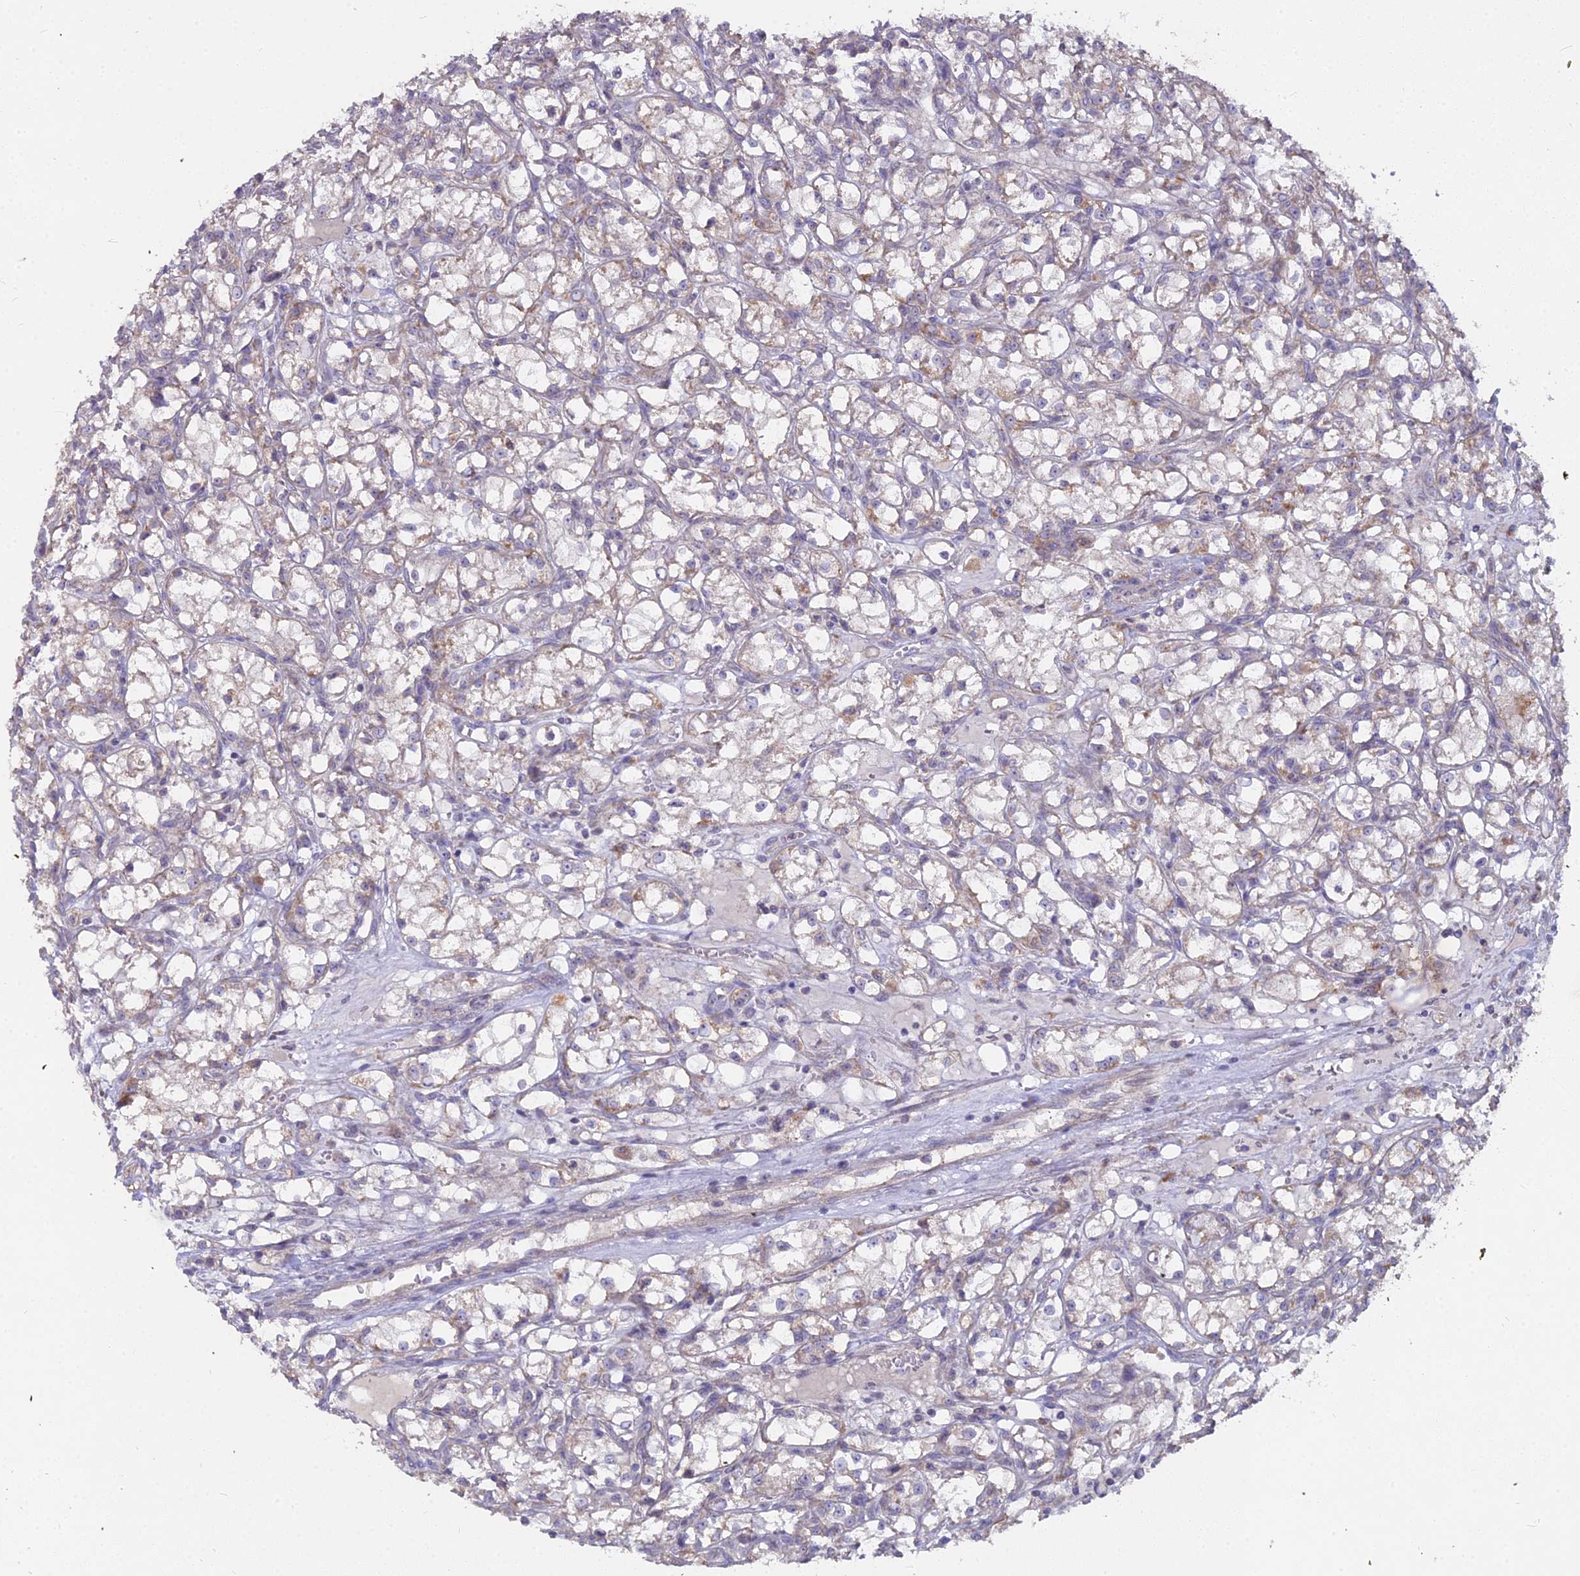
{"staining": {"intensity": "weak", "quantity": "<25%", "location": "cytoplasmic/membranous"}, "tissue": "renal cancer", "cell_type": "Tumor cells", "image_type": "cancer", "snomed": [{"axis": "morphology", "description": "Adenocarcinoma, NOS"}, {"axis": "topography", "description": "Kidney"}], "caption": "The photomicrograph reveals no staining of tumor cells in renal cancer (adenocarcinoma).", "gene": "MICU2", "patient": {"sex": "female", "age": 59}}